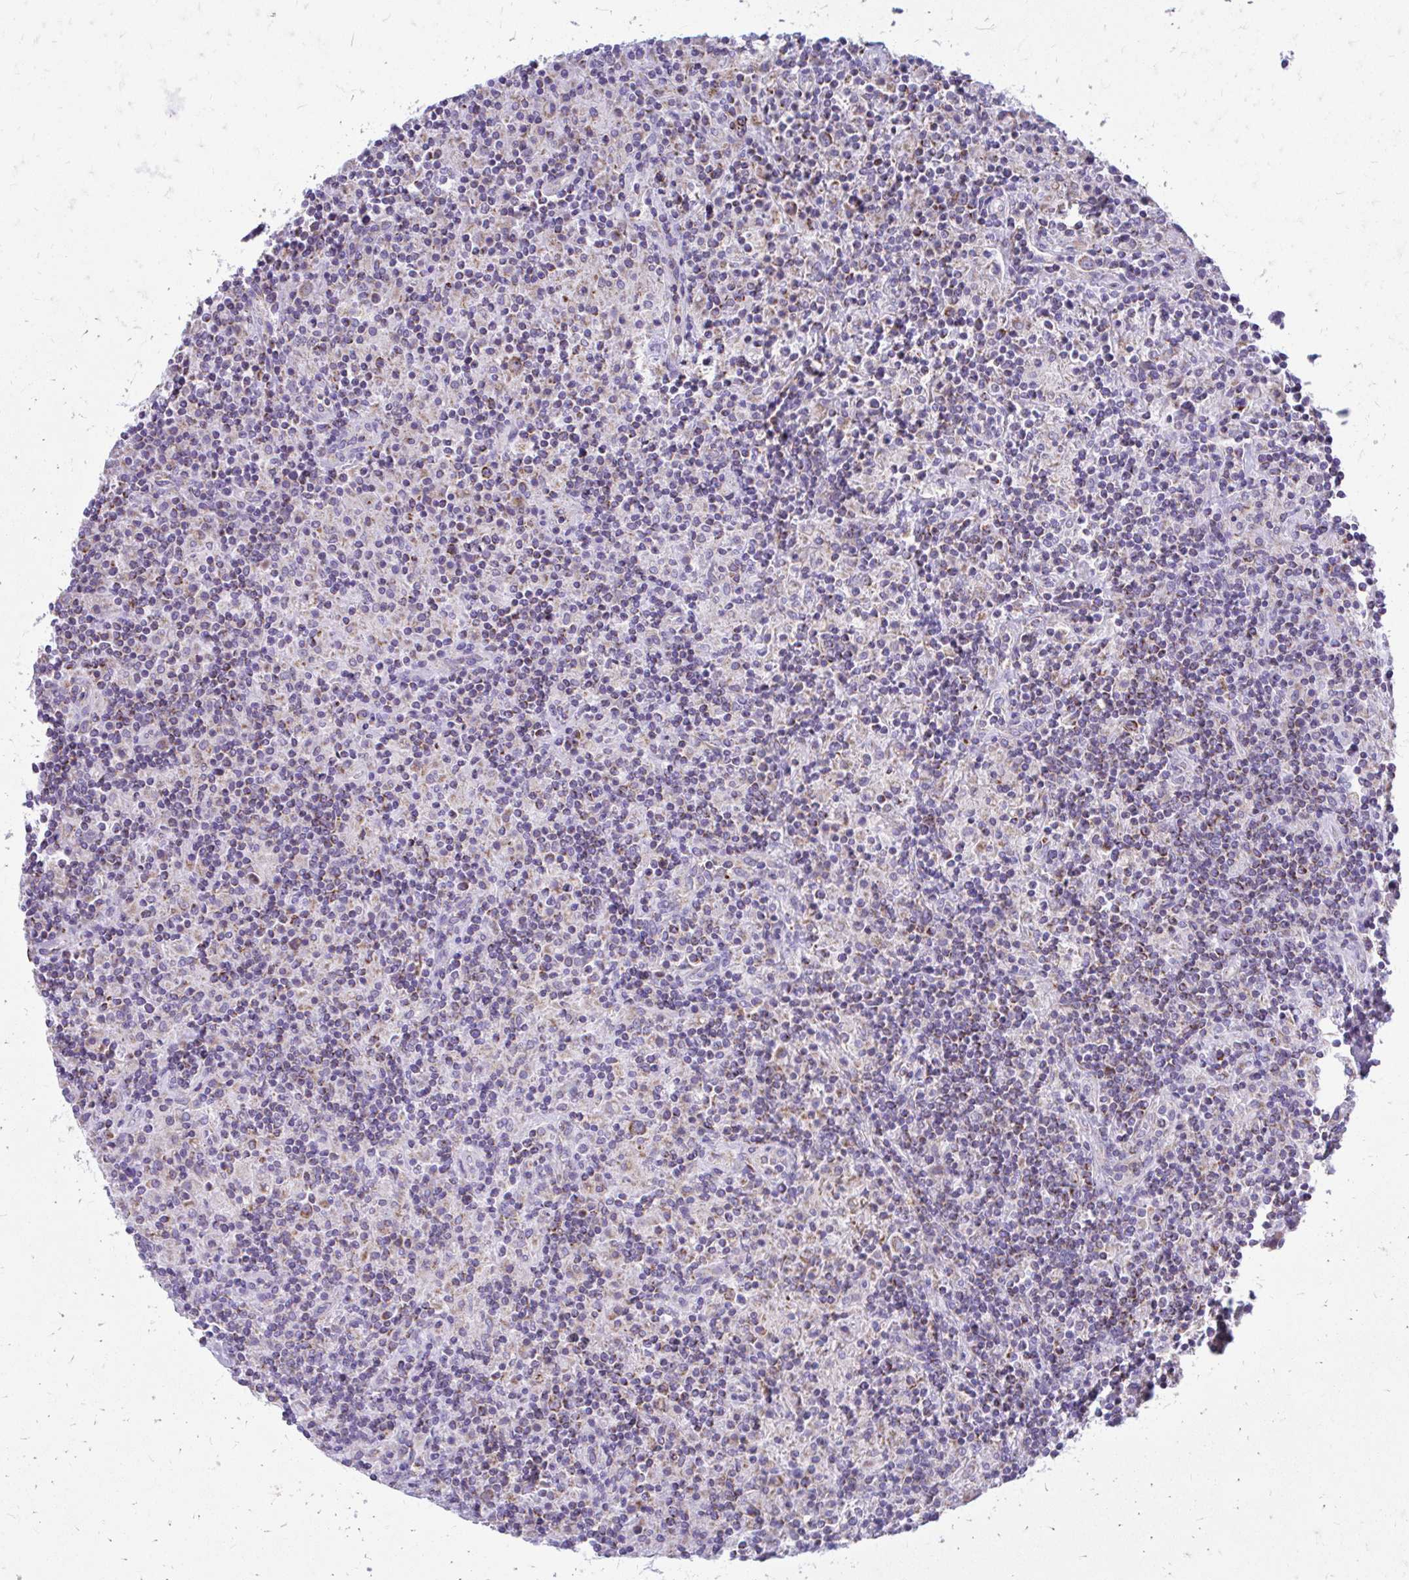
{"staining": {"intensity": "moderate", "quantity": "25%-75%", "location": "cytoplasmic/membranous"}, "tissue": "lymphoma", "cell_type": "Tumor cells", "image_type": "cancer", "snomed": [{"axis": "morphology", "description": "Hodgkin's disease, NOS"}, {"axis": "topography", "description": "Lymph node"}], "caption": "There is medium levels of moderate cytoplasmic/membranous staining in tumor cells of Hodgkin's disease, as demonstrated by immunohistochemical staining (brown color).", "gene": "MRPL19", "patient": {"sex": "male", "age": 70}}